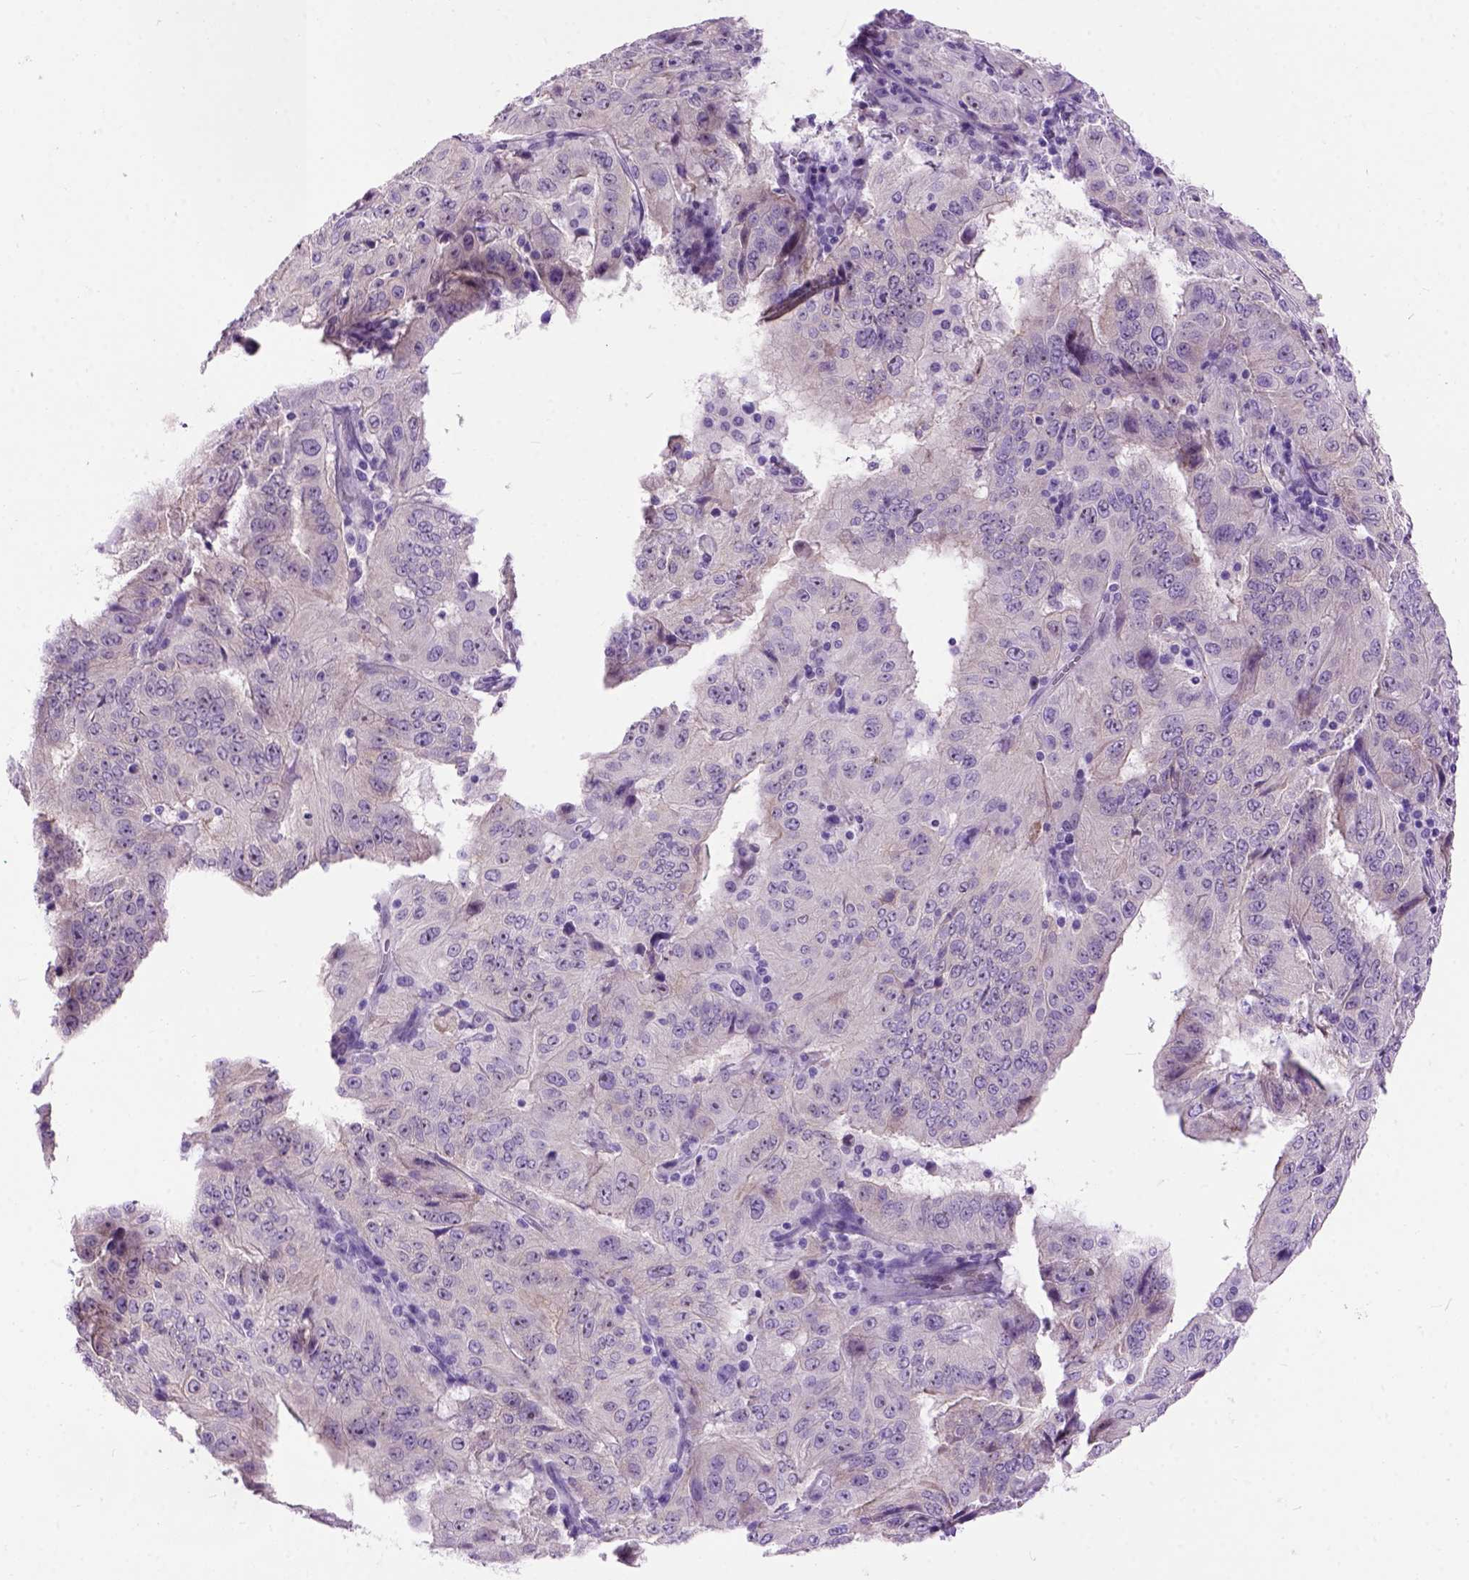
{"staining": {"intensity": "negative", "quantity": "none", "location": "none"}, "tissue": "pancreatic cancer", "cell_type": "Tumor cells", "image_type": "cancer", "snomed": [{"axis": "morphology", "description": "Adenocarcinoma, NOS"}, {"axis": "topography", "description": "Pancreas"}], "caption": "The photomicrograph demonstrates no significant positivity in tumor cells of adenocarcinoma (pancreatic). The staining was performed using DAB (3,3'-diaminobenzidine) to visualize the protein expression in brown, while the nuclei were stained in blue with hematoxylin (Magnification: 20x).", "gene": "MAPT", "patient": {"sex": "male", "age": 63}}